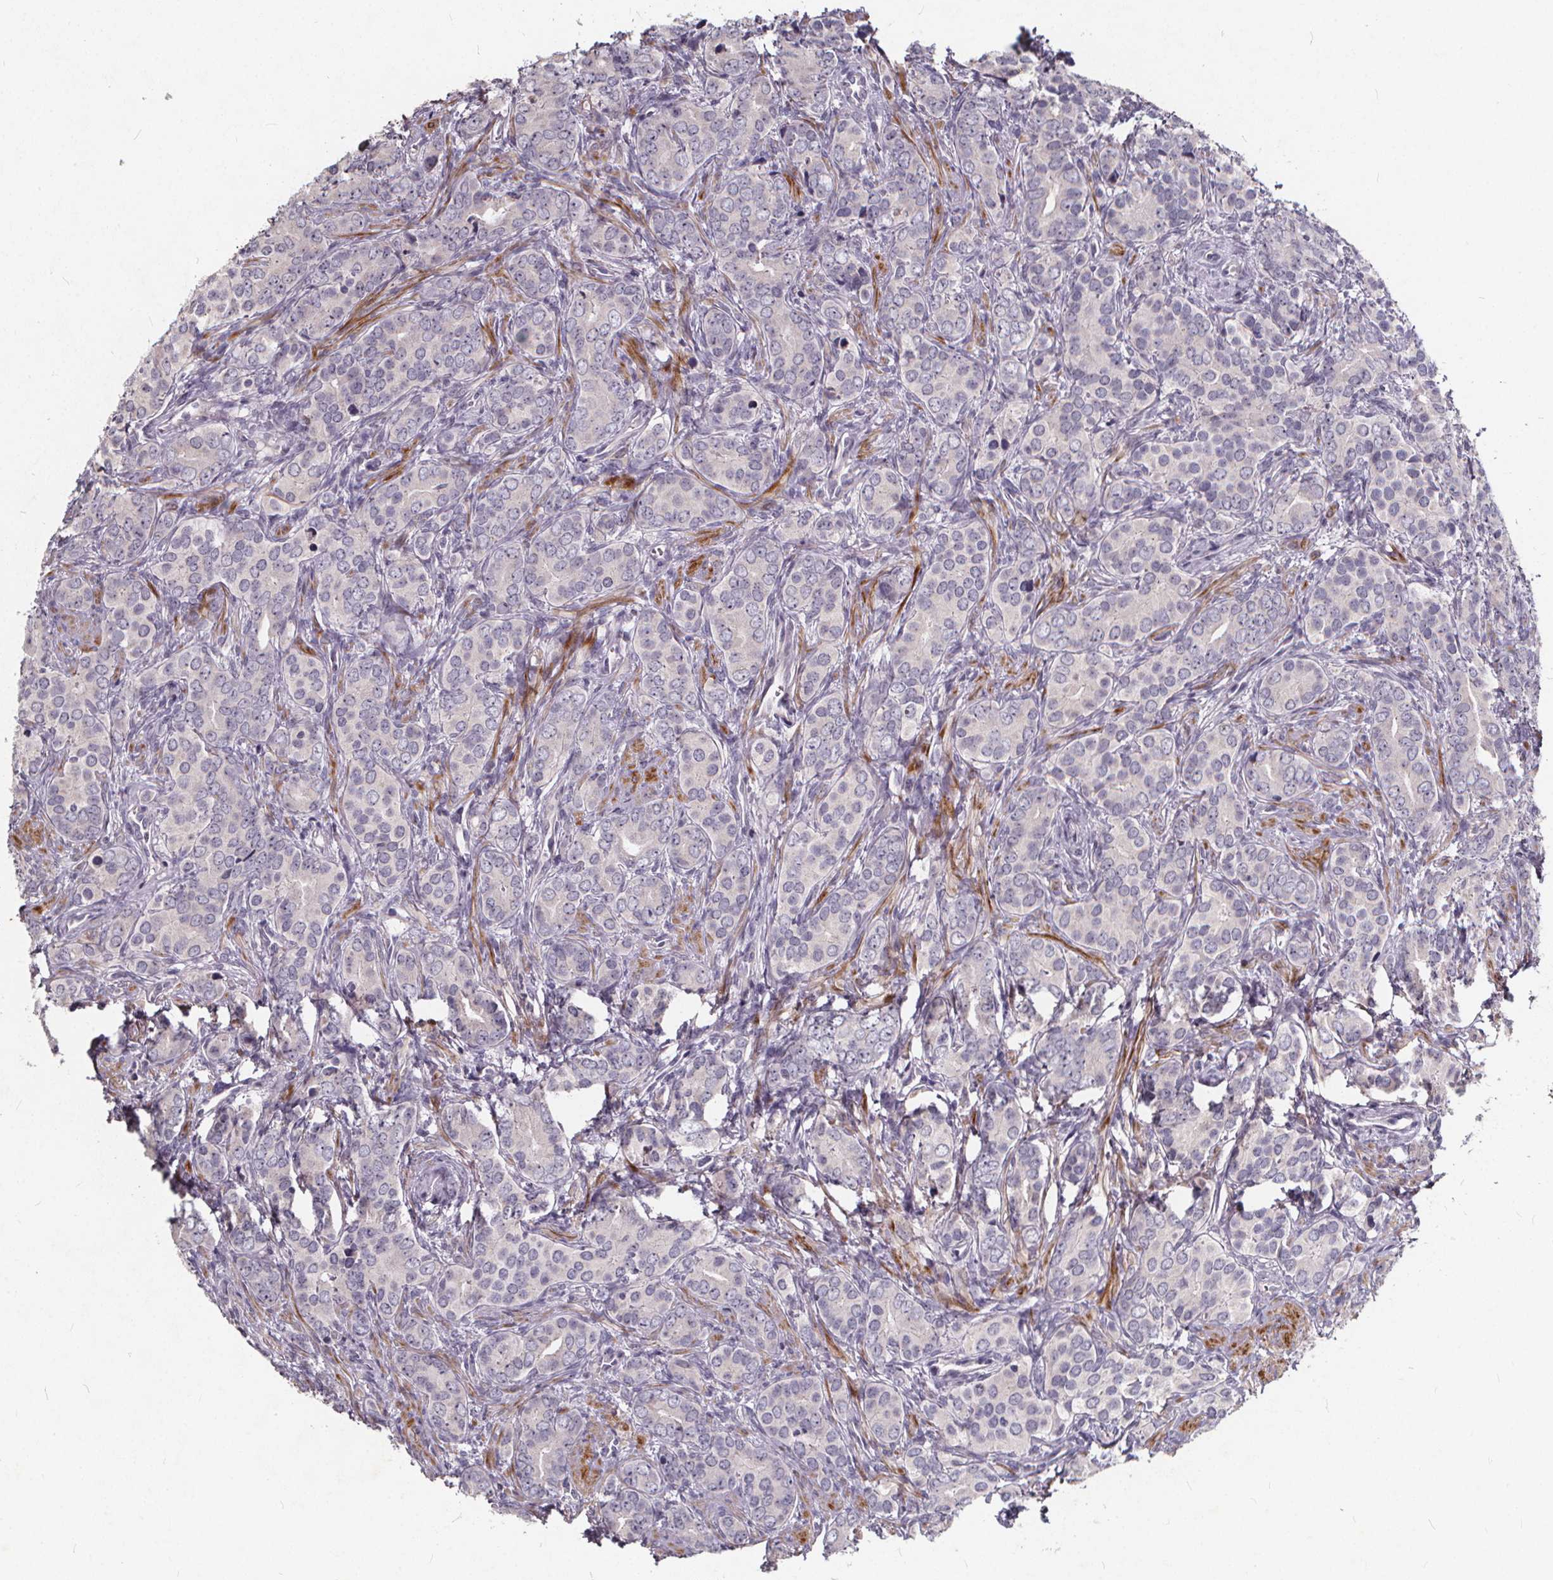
{"staining": {"intensity": "negative", "quantity": "none", "location": "none"}, "tissue": "prostate cancer", "cell_type": "Tumor cells", "image_type": "cancer", "snomed": [{"axis": "morphology", "description": "Adenocarcinoma, High grade"}, {"axis": "topography", "description": "Prostate"}], "caption": "DAB immunohistochemical staining of prostate high-grade adenocarcinoma displays no significant staining in tumor cells.", "gene": "TSPAN14", "patient": {"sex": "male", "age": 84}}